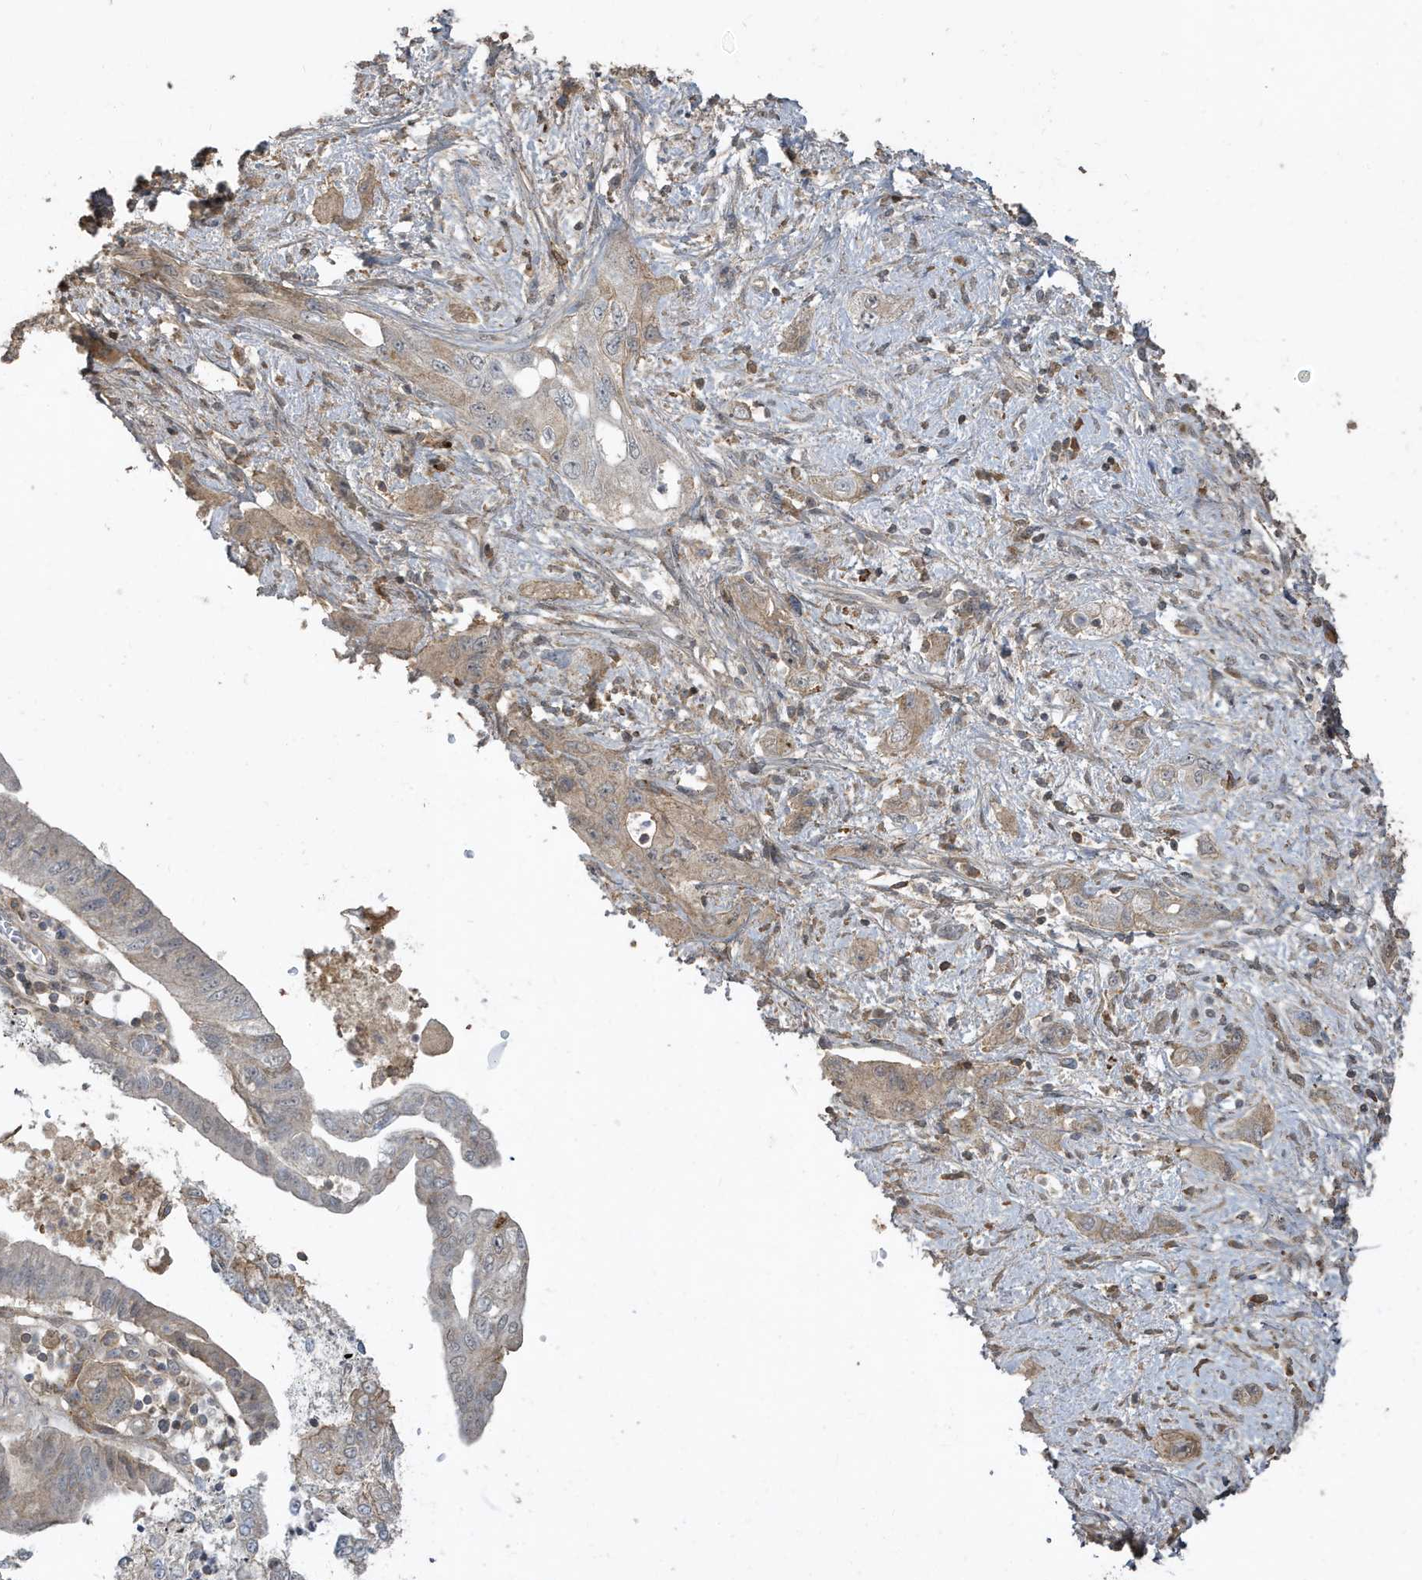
{"staining": {"intensity": "weak", "quantity": "<25%", "location": "cytoplasmic/membranous"}, "tissue": "pancreatic cancer", "cell_type": "Tumor cells", "image_type": "cancer", "snomed": [{"axis": "morphology", "description": "Adenocarcinoma, NOS"}, {"axis": "topography", "description": "Pancreas"}], "caption": "Pancreatic cancer was stained to show a protein in brown. There is no significant staining in tumor cells.", "gene": "PRRT3", "patient": {"sex": "female", "age": 73}}